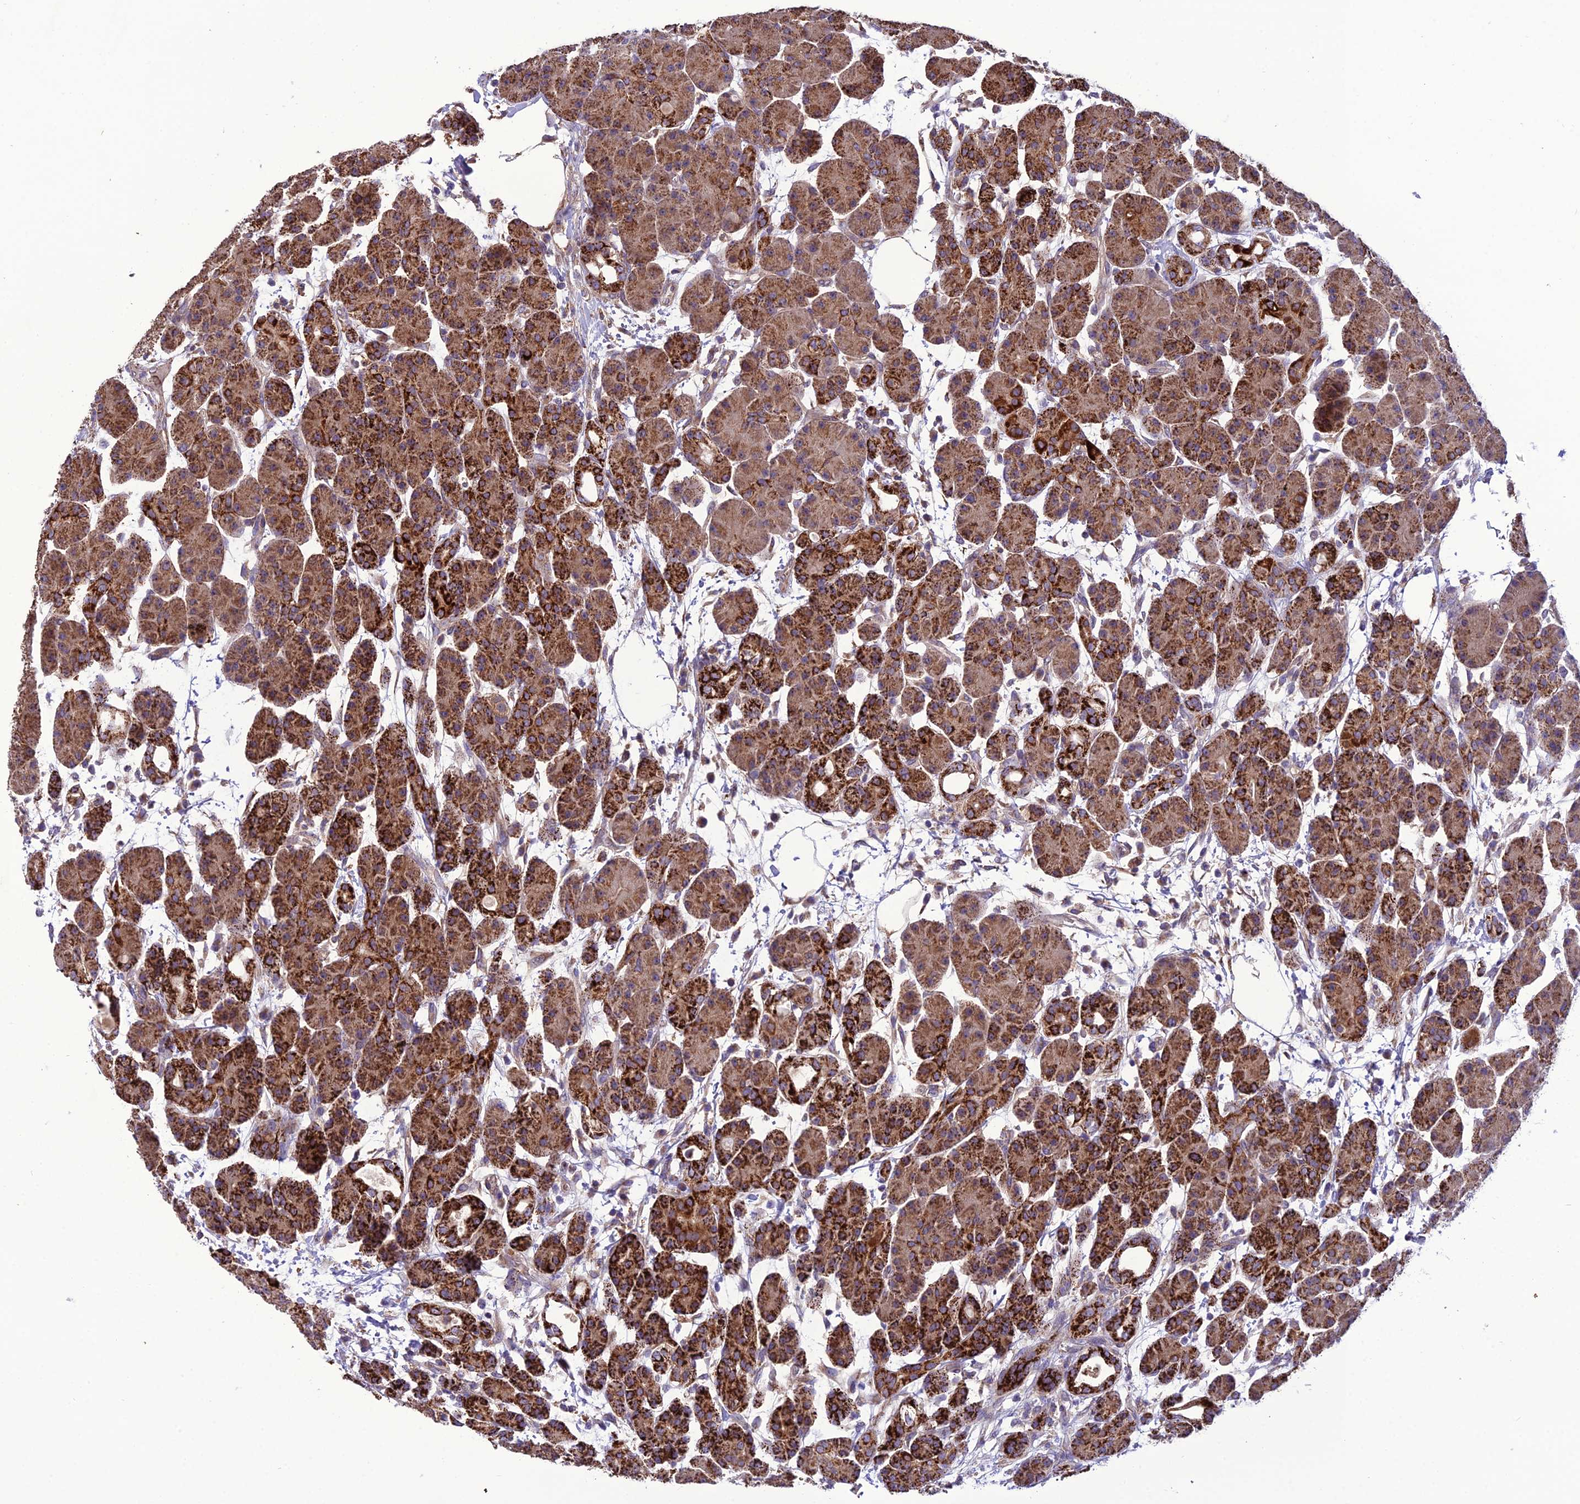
{"staining": {"intensity": "strong", "quantity": ">75%", "location": "cytoplasmic/membranous"}, "tissue": "pancreas", "cell_type": "Exocrine glandular cells", "image_type": "normal", "snomed": [{"axis": "morphology", "description": "Normal tissue, NOS"}, {"axis": "topography", "description": "Pancreas"}], "caption": "This histopathology image displays immunohistochemistry (IHC) staining of normal pancreas, with high strong cytoplasmic/membranous staining in approximately >75% of exocrine glandular cells.", "gene": "ENSG00000260272", "patient": {"sex": "male", "age": 63}}